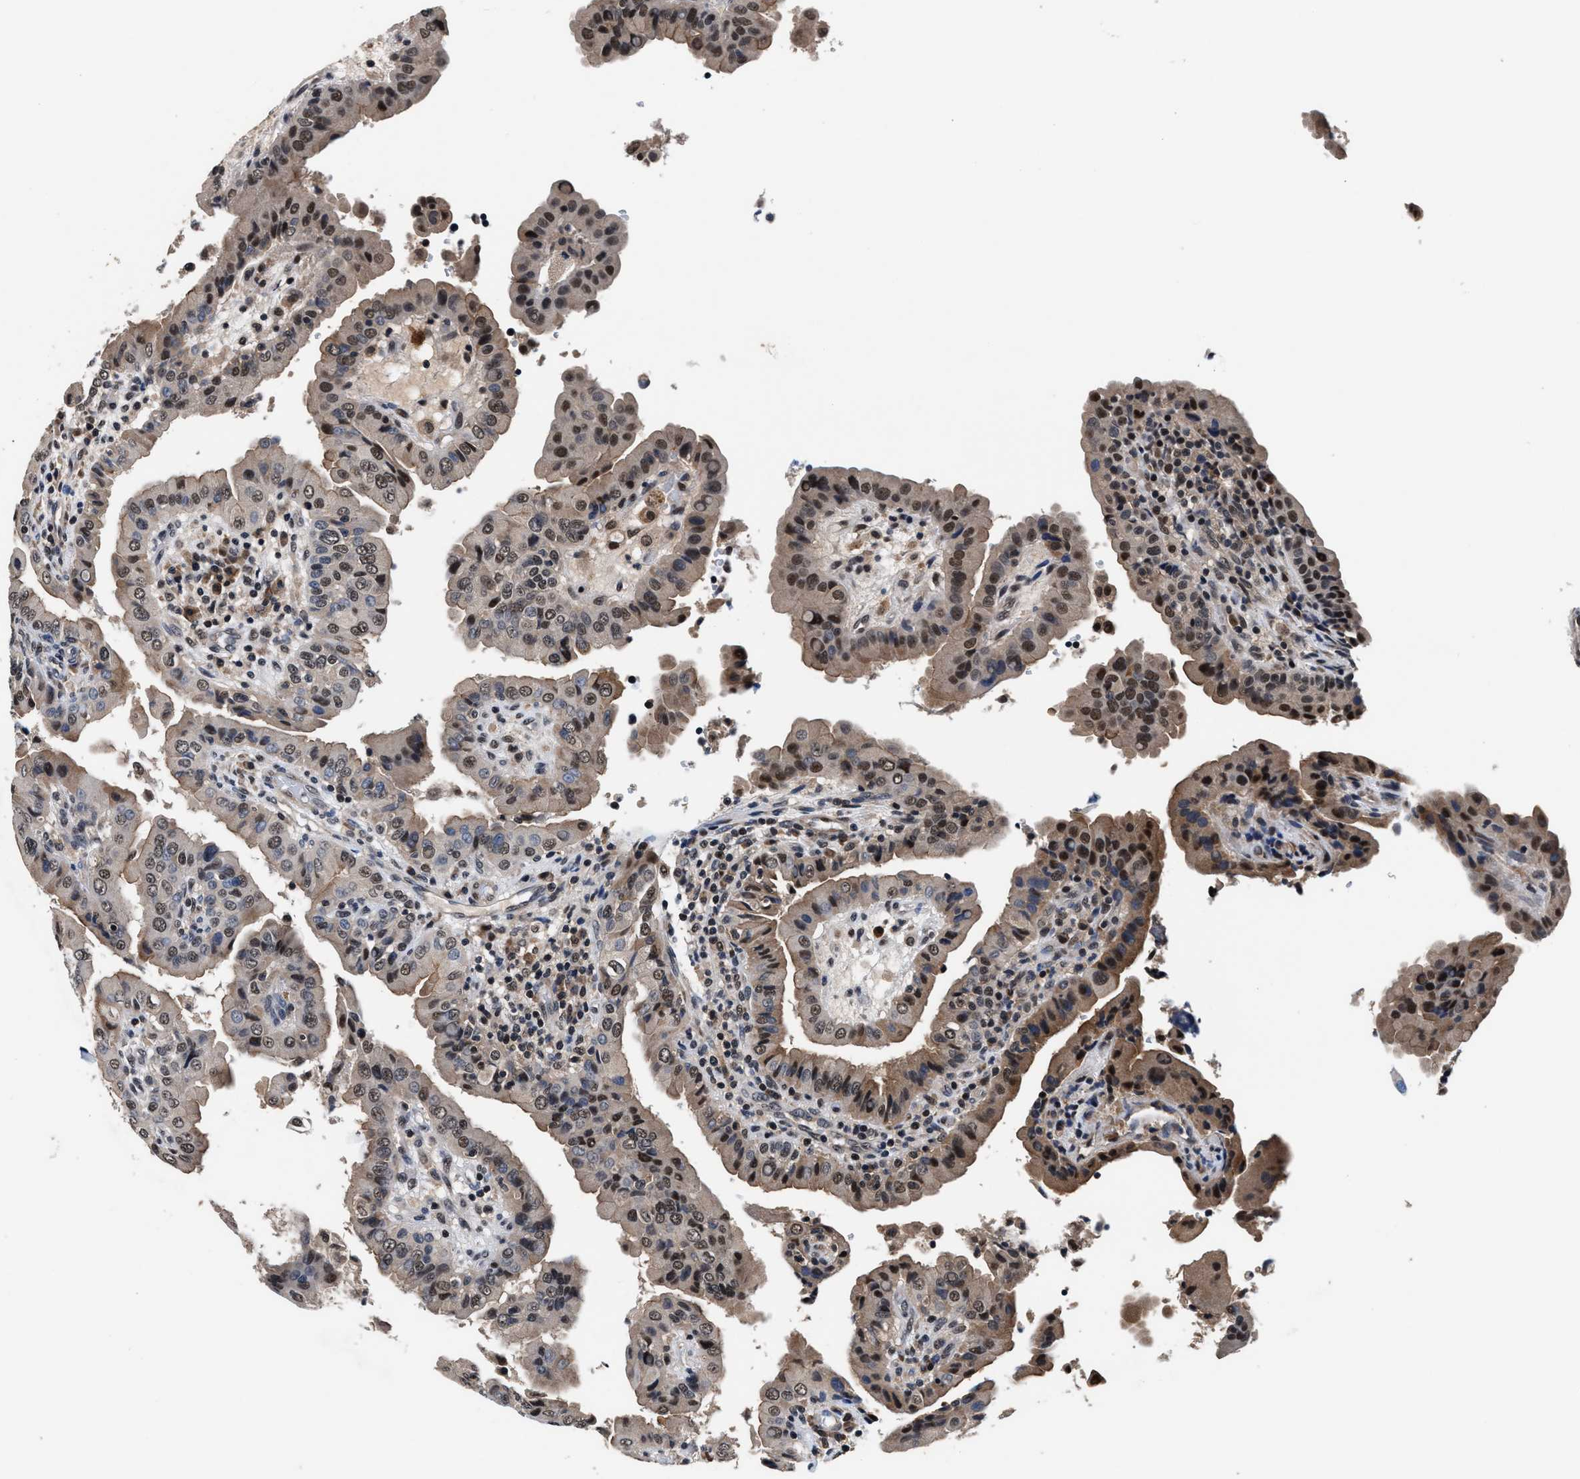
{"staining": {"intensity": "moderate", "quantity": "25%-75%", "location": "cytoplasmic/membranous,nuclear"}, "tissue": "thyroid cancer", "cell_type": "Tumor cells", "image_type": "cancer", "snomed": [{"axis": "morphology", "description": "Papillary adenocarcinoma, NOS"}, {"axis": "topography", "description": "Thyroid gland"}], "caption": "Immunohistochemistry (DAB (3,3'-diaminobenzidine)) staining of thyroid cancer (papillary adenocarcinoma) shows moderate cytoplasmic/membranous and nuclear protein staining in approximately 25%-75% of tumor cells. (Stains: DAB in brown, nuclei in blue, Microscopy: brightfield microscopy at high magnification).", "gene": "USP16", "patient": {"sex": "male", "age": 33}}